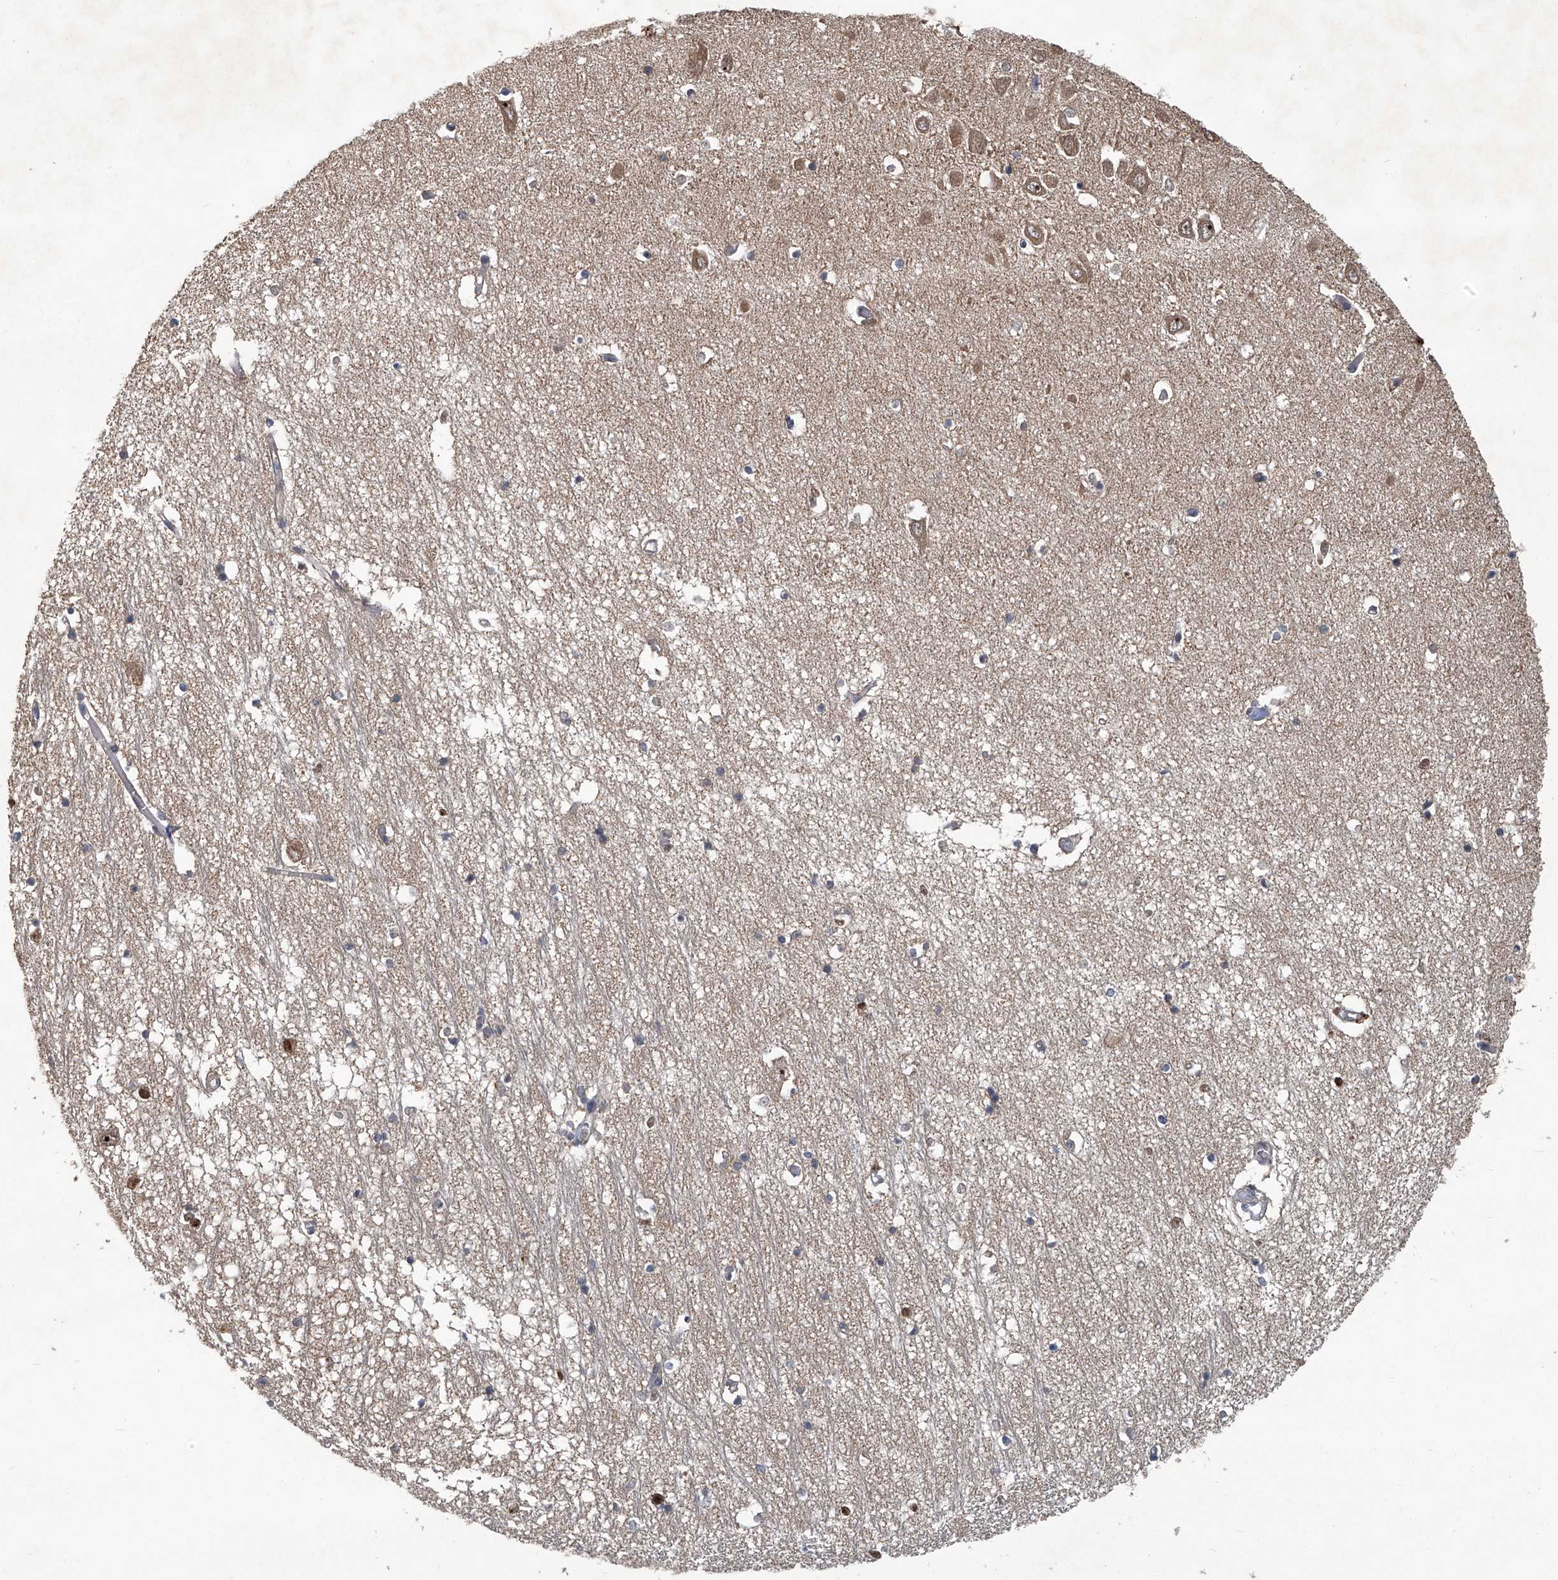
{"staining": {"intensity": "moderate", "quantity": "<25%", "location": "nuclear"}, "tissue": "hippocampus", "cell_type": "Glial cells", "image_type": "normal", "snomed": [{"axis": "morphology", "description": "Normal tissue, NOS"}, {"axis": "topography", "description": "Hippocampus"}], "caption": "This histopathology image displays unremarkable hippocampus stained with immunohistochemistry (IHC) to label a protein in brown. The nuclear of glial cells show moderate positivity for the protein. Nuclei are counter-stained blue.", "gene": "ANKRD34A", "patient": {"sex": "male", "age": 70}}